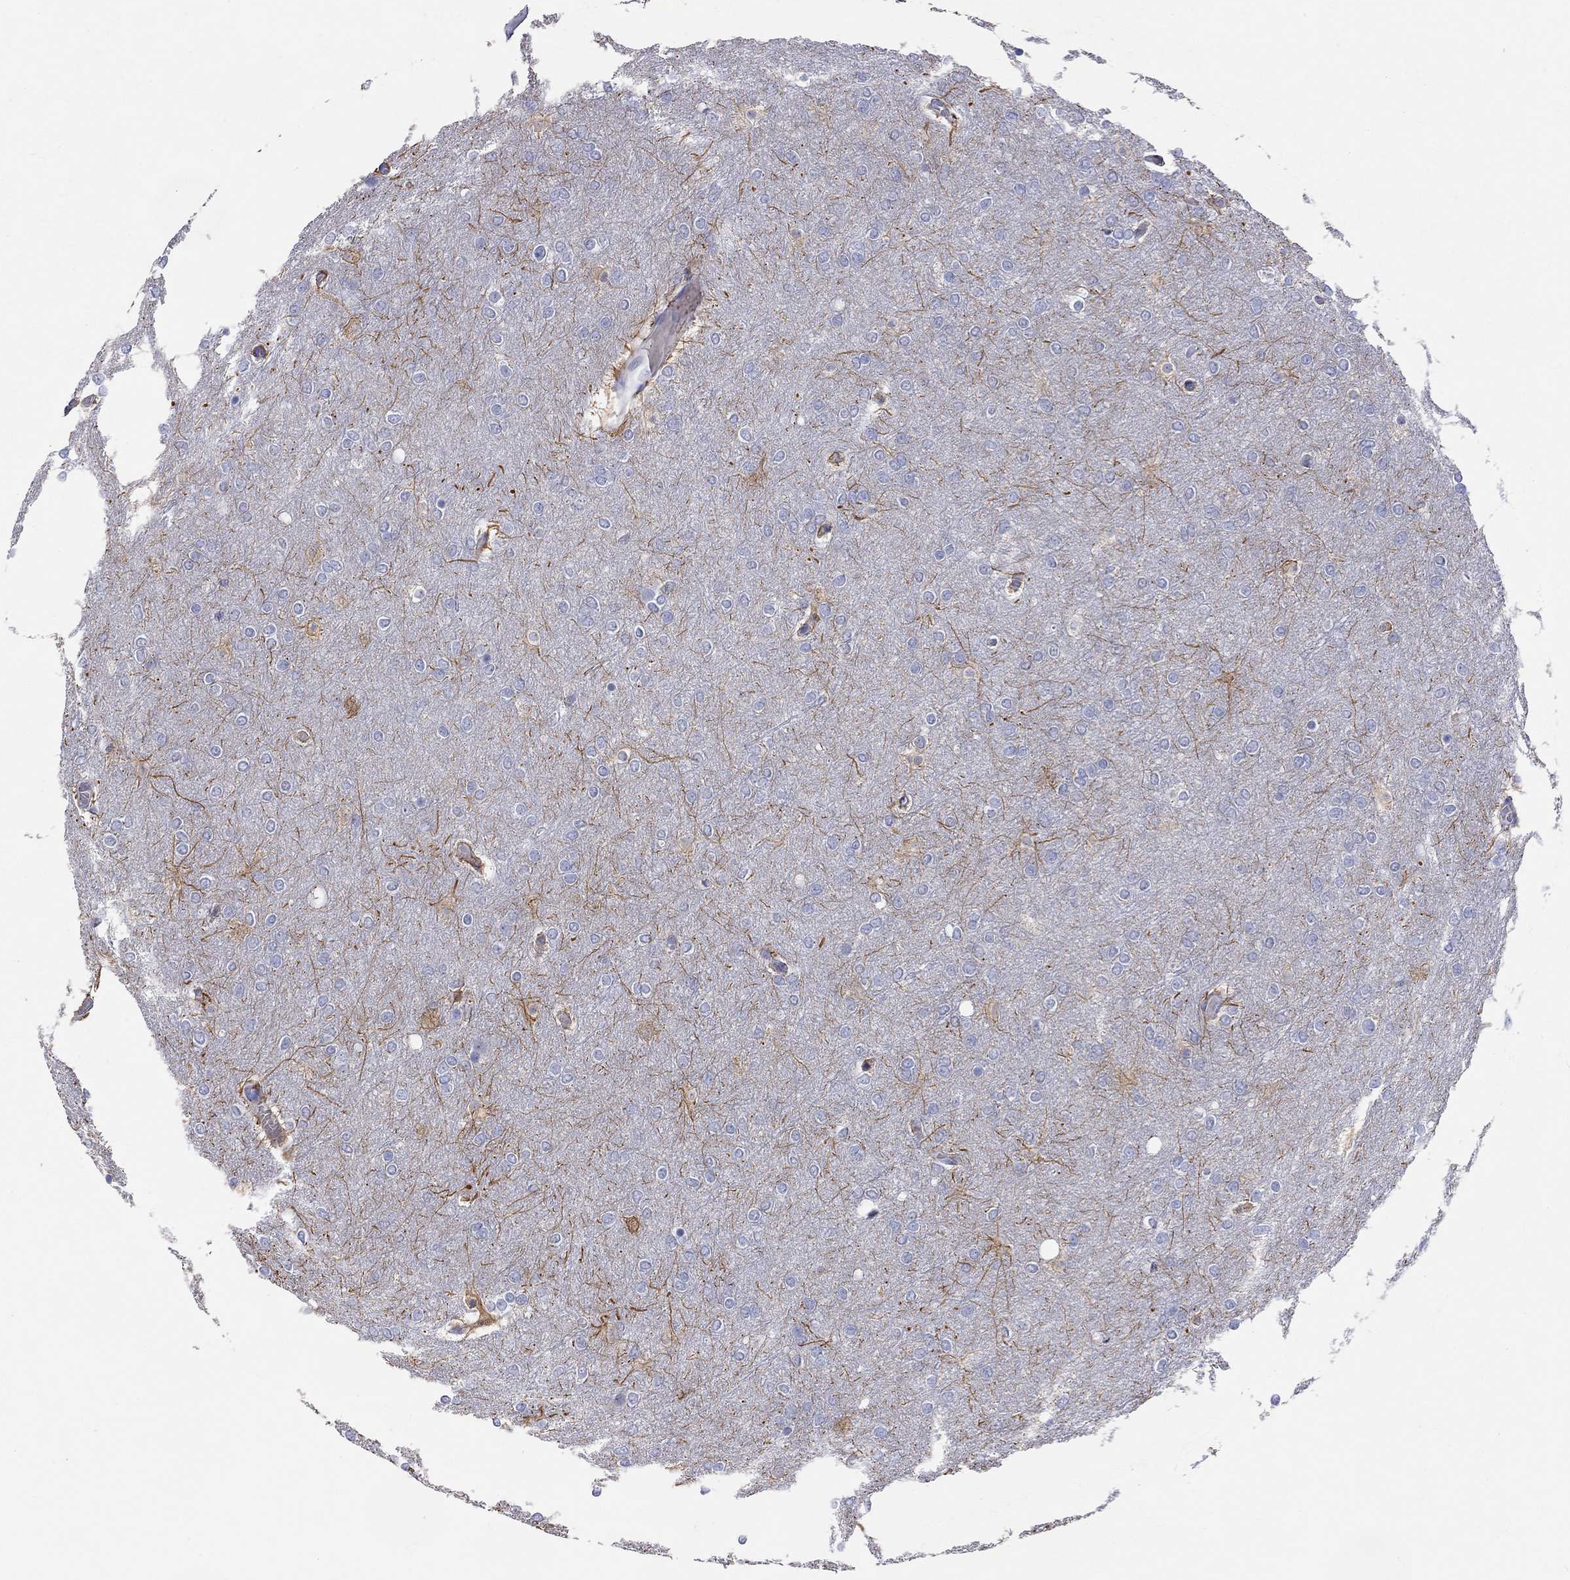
{"staining": {"intensity": "negative", "quantity": "none", "location": "none"}, "tissue": "glioma", "cell_type": "Tumor cells", "image_type": "cancer", "snomed": [{"axis": "morphology", "description": "Glioma, malignant, High grade"}, {"axis": "topography", "description": "Brain"}], "caption": "This is an IHC micrograph of malignant high-grade glioma. There is no staining in tumor cells.", "gene": "PCDHGC5", "patient": {"sex": "female", "age": 61}}